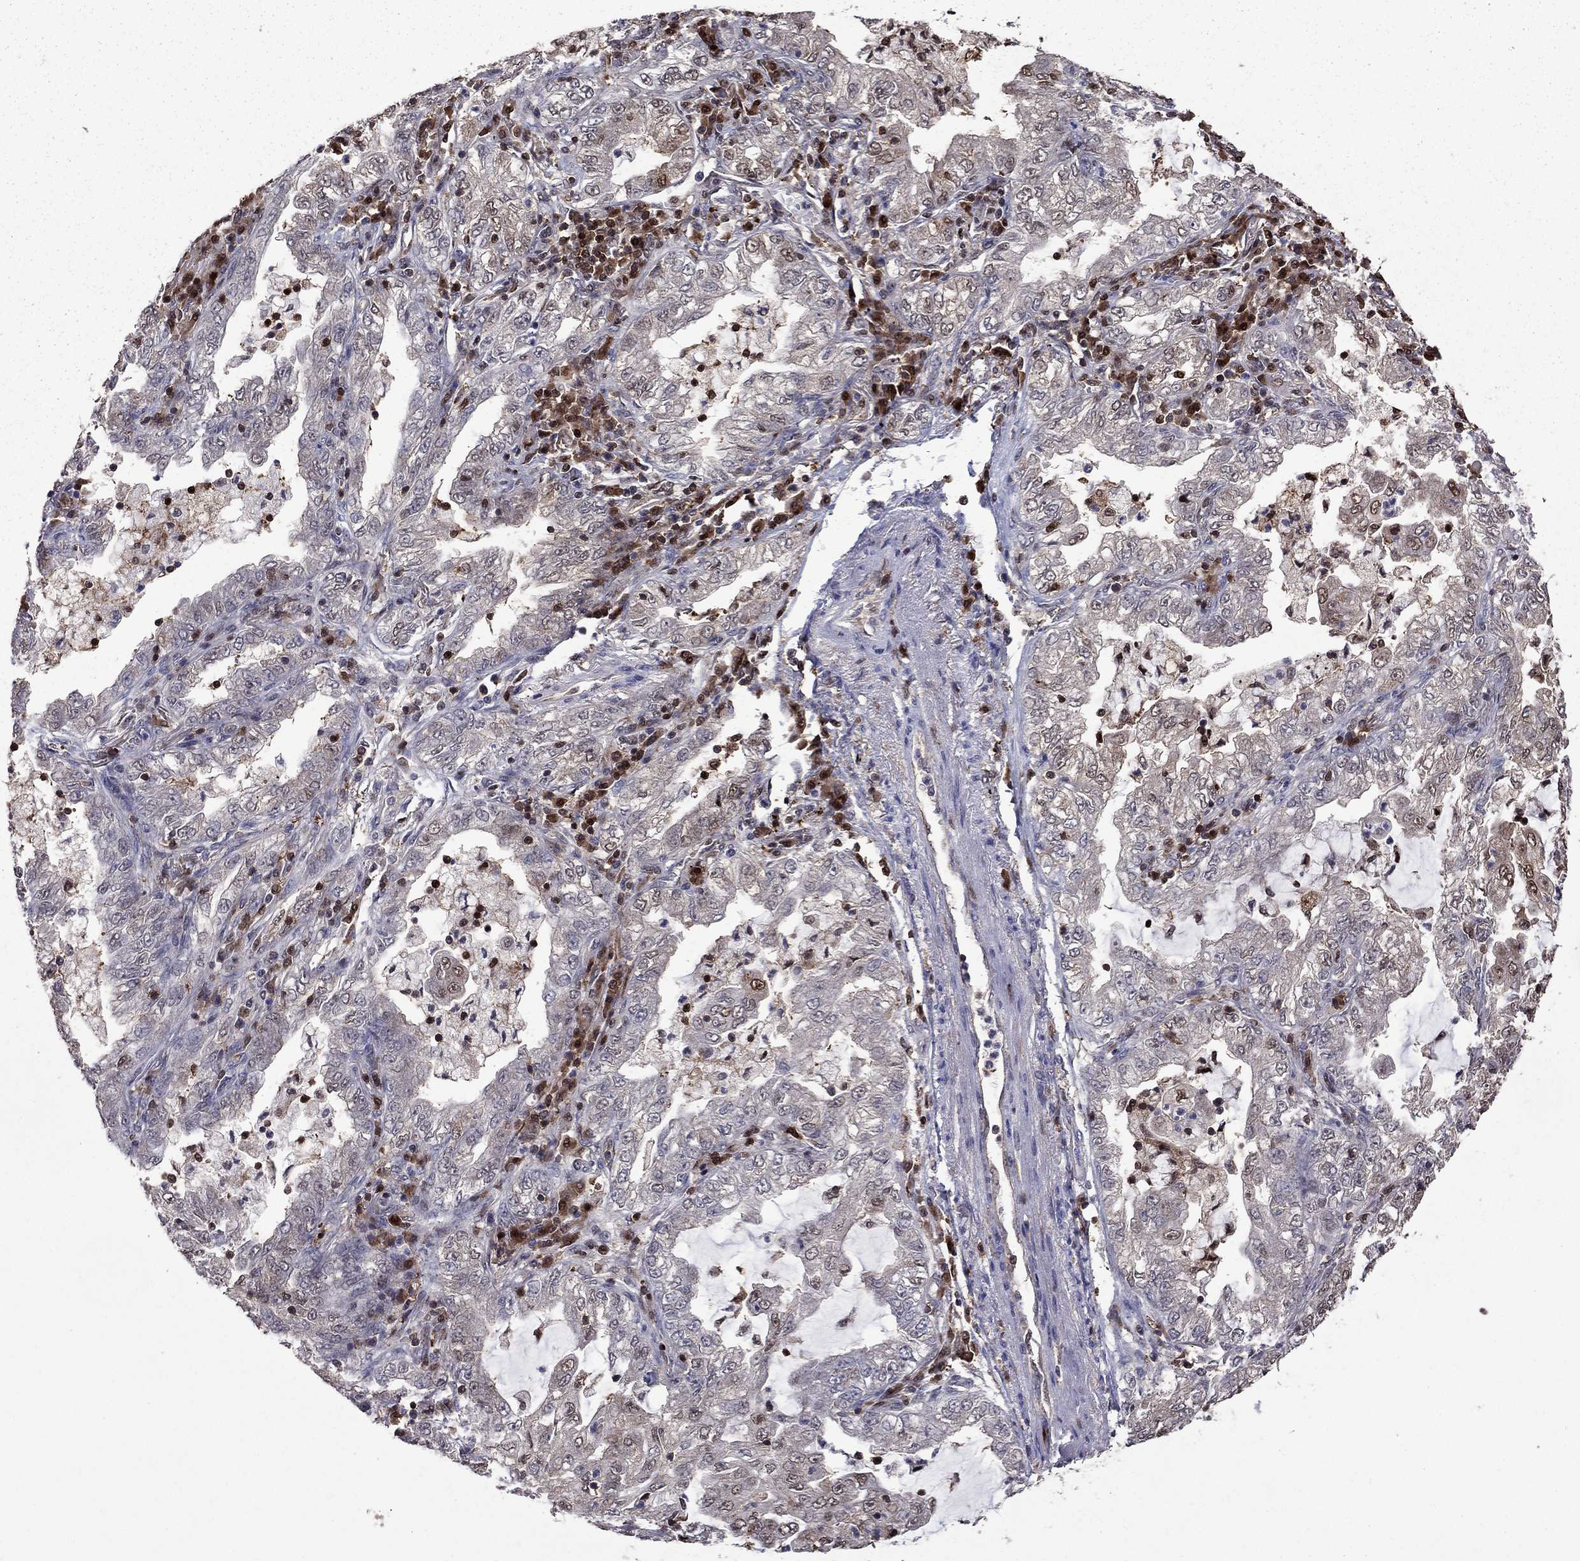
{"staining": {"intensity": "weak", "quantity": "25%-75%", "location": "cytoplasmic/membranous,nuclear"}, "tissue": "lung cancer", "cell_type": "Tumor cells", "image_type": "cancer", "snomed": [{"axis": "morphology", "description": "Adenocarcinoma, NOS"}, {"axis": "topography", "description": "Lung"}], "caption": "Adenocarcinoma (lung) tissue shows weak cytoplasmic/membranous and nuclear staining in about 25%-75% of tumor cells, visualized by immunohistochemistry. The staining was performed using DAB (3,3'-diaminobenzidine), with brown indicating positive protein expression. Nuclei are stained blue with hematoxylin.", "gene": "APPBP2", "patient": {"sex": "female", "age": 73}}